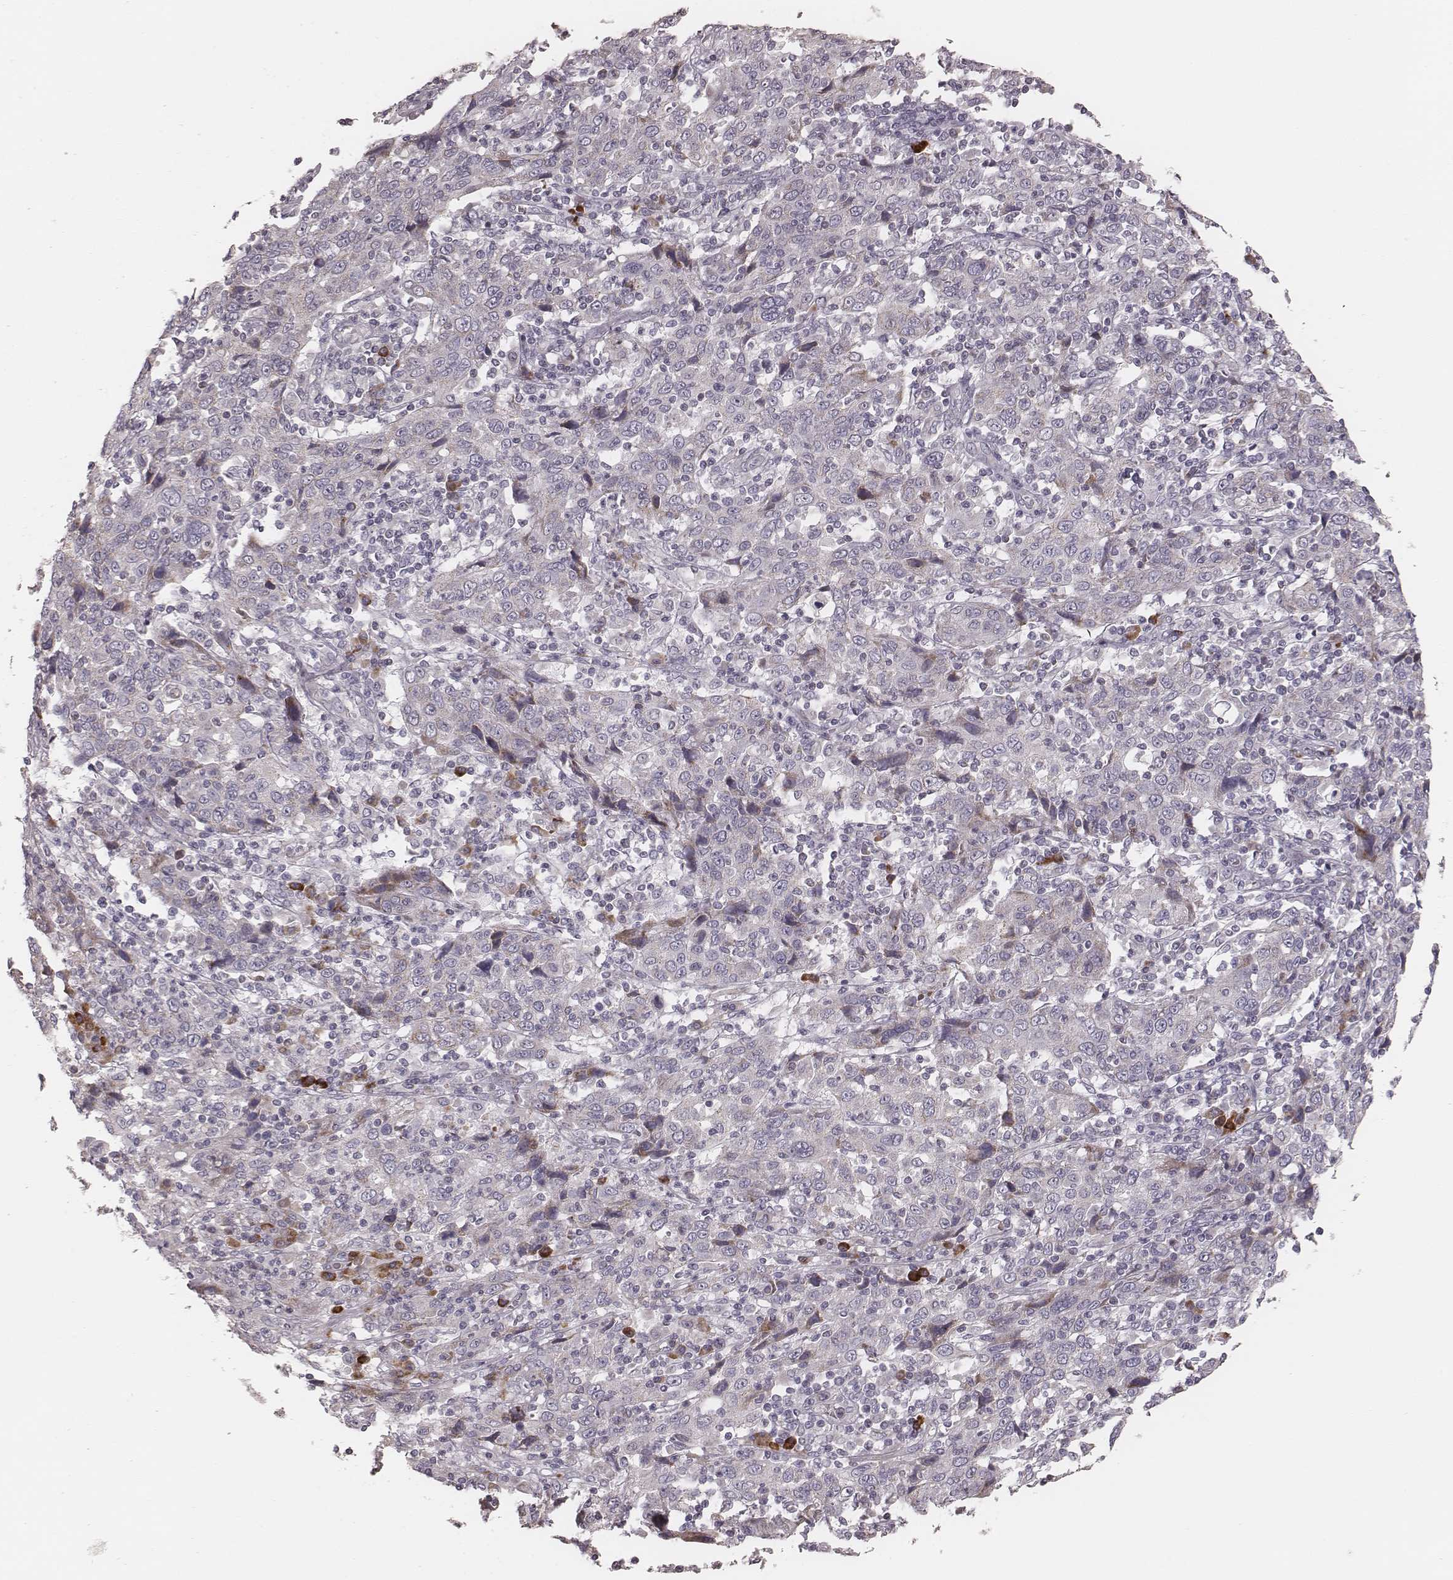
{"staining": {"intensity": "negative", "quantity": "none", "location": "none"}, "tissue": "cervical cancer", "cell_type": "Tumor cells", "image_type": "cancer", "snomed": [{"axis": "morphology", "description": "Squamous cell carcinoma, NOS"}, {"axis": "topography", "description": "Cervix"}], "caption": "Tumor cells show no significant expression in cervical cancer (squamous cell carcinoma). The staining is performed using DAB (3,3'-diaminobenzidine) brown chromogen with nuclei counter-stained in using hematoxylin.", "gene": "KIF5C", "patient": {"sex": "female", "age": 46}}